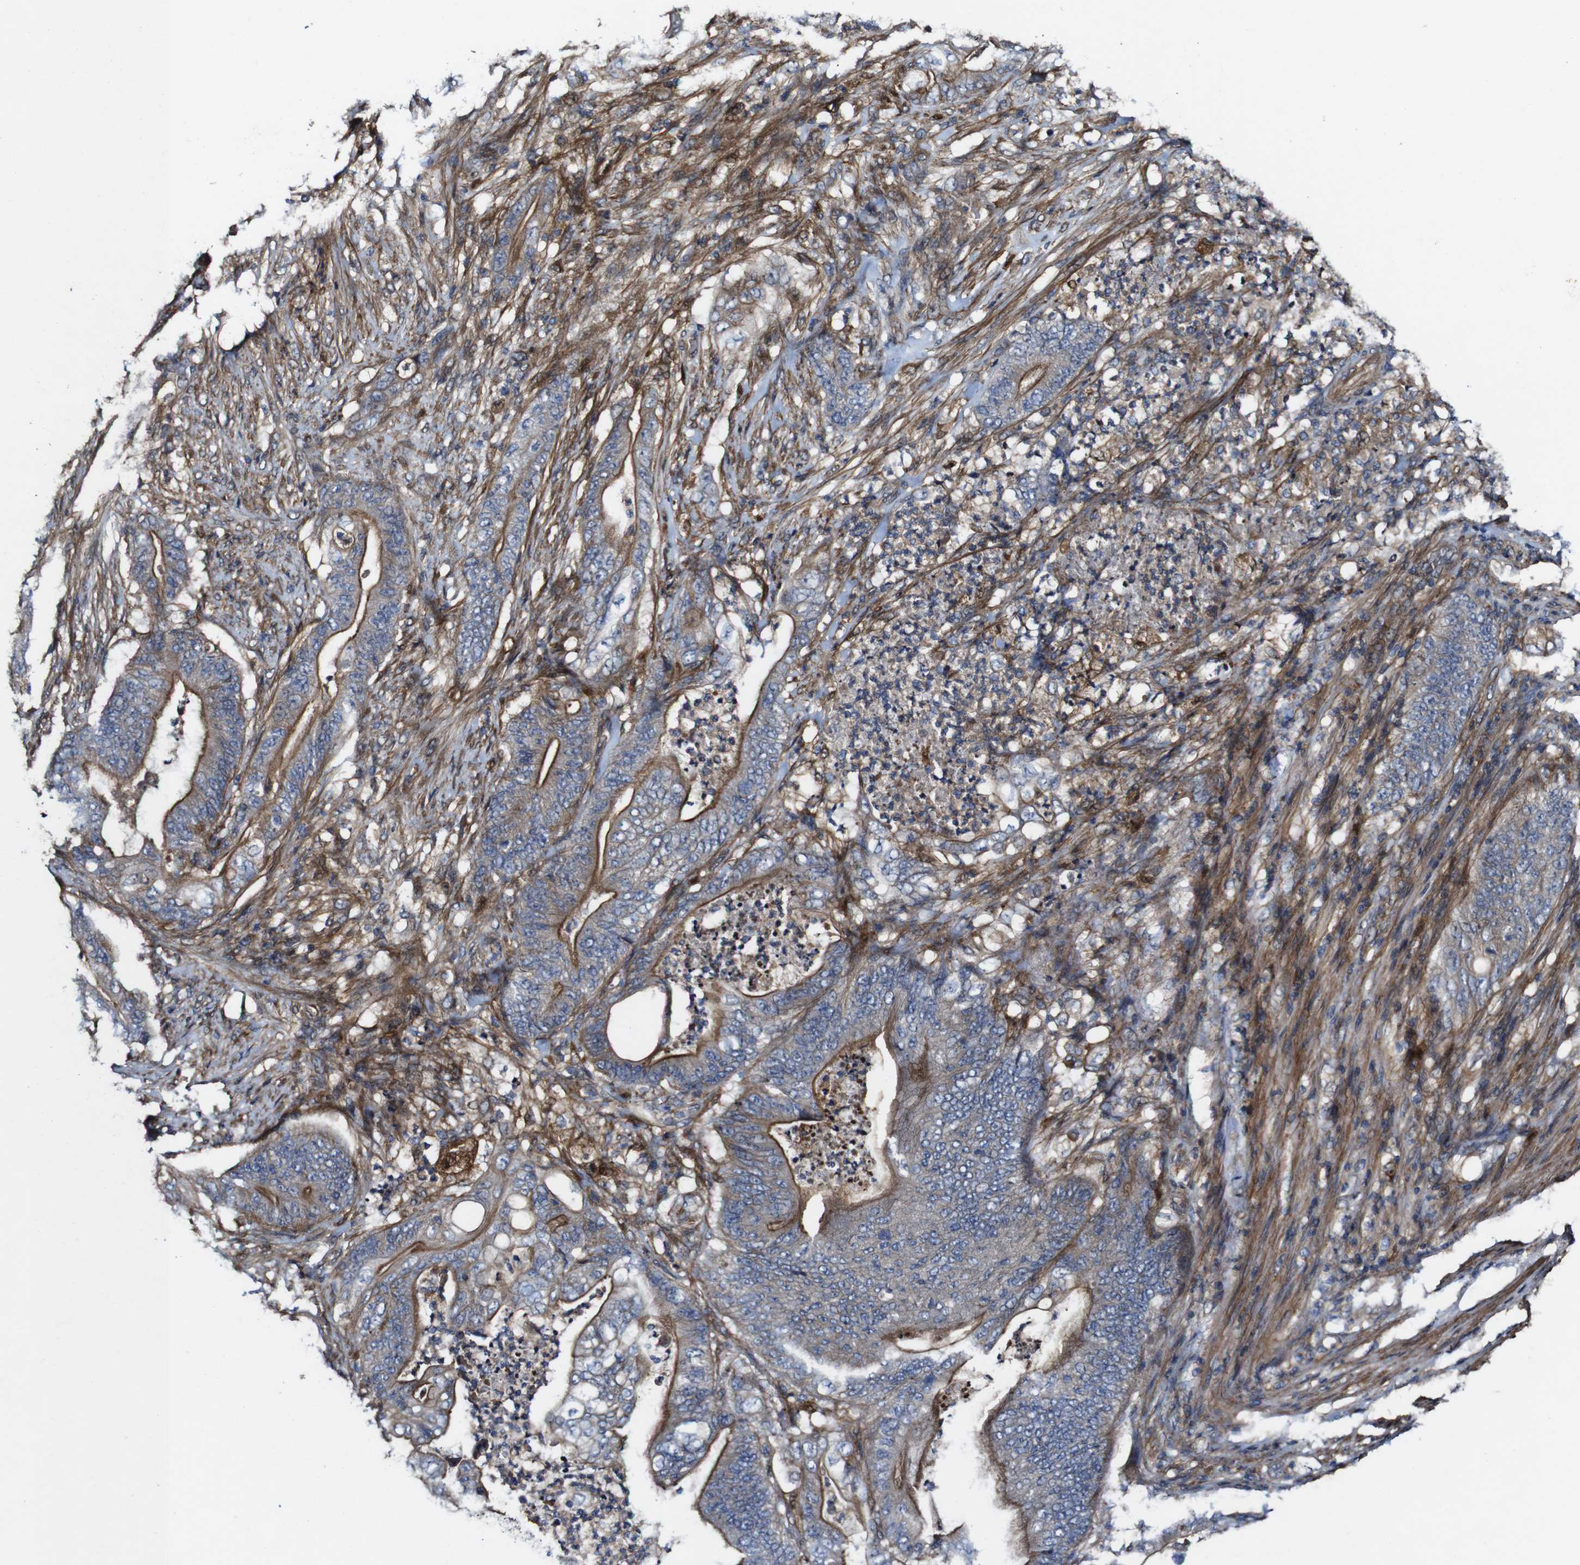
{"staining": {"intensity": "moderate", "quantity": ">75%", "location": "cytoplasmic/membranous"}, "tissue": "stomach cancer", "cell_type": "Tumor cells", "image_type": "cancer", "snomed": [{"axis": "morphology", "description": "Adenocarcinoma, NOS"}, {"axis": "topography", "description": "Stomach"}], "caption": "A brown stain shows moderate cytoplasmic/membranous expression of a protein in stomach adenocarcinoma tumor cells. (DAB (3,3'-diaminobenzidine) = brown stain, brightfield microscopy at high magnification).", "gene": "GSDME", "patient": {"sex": "female", "age": 73}}